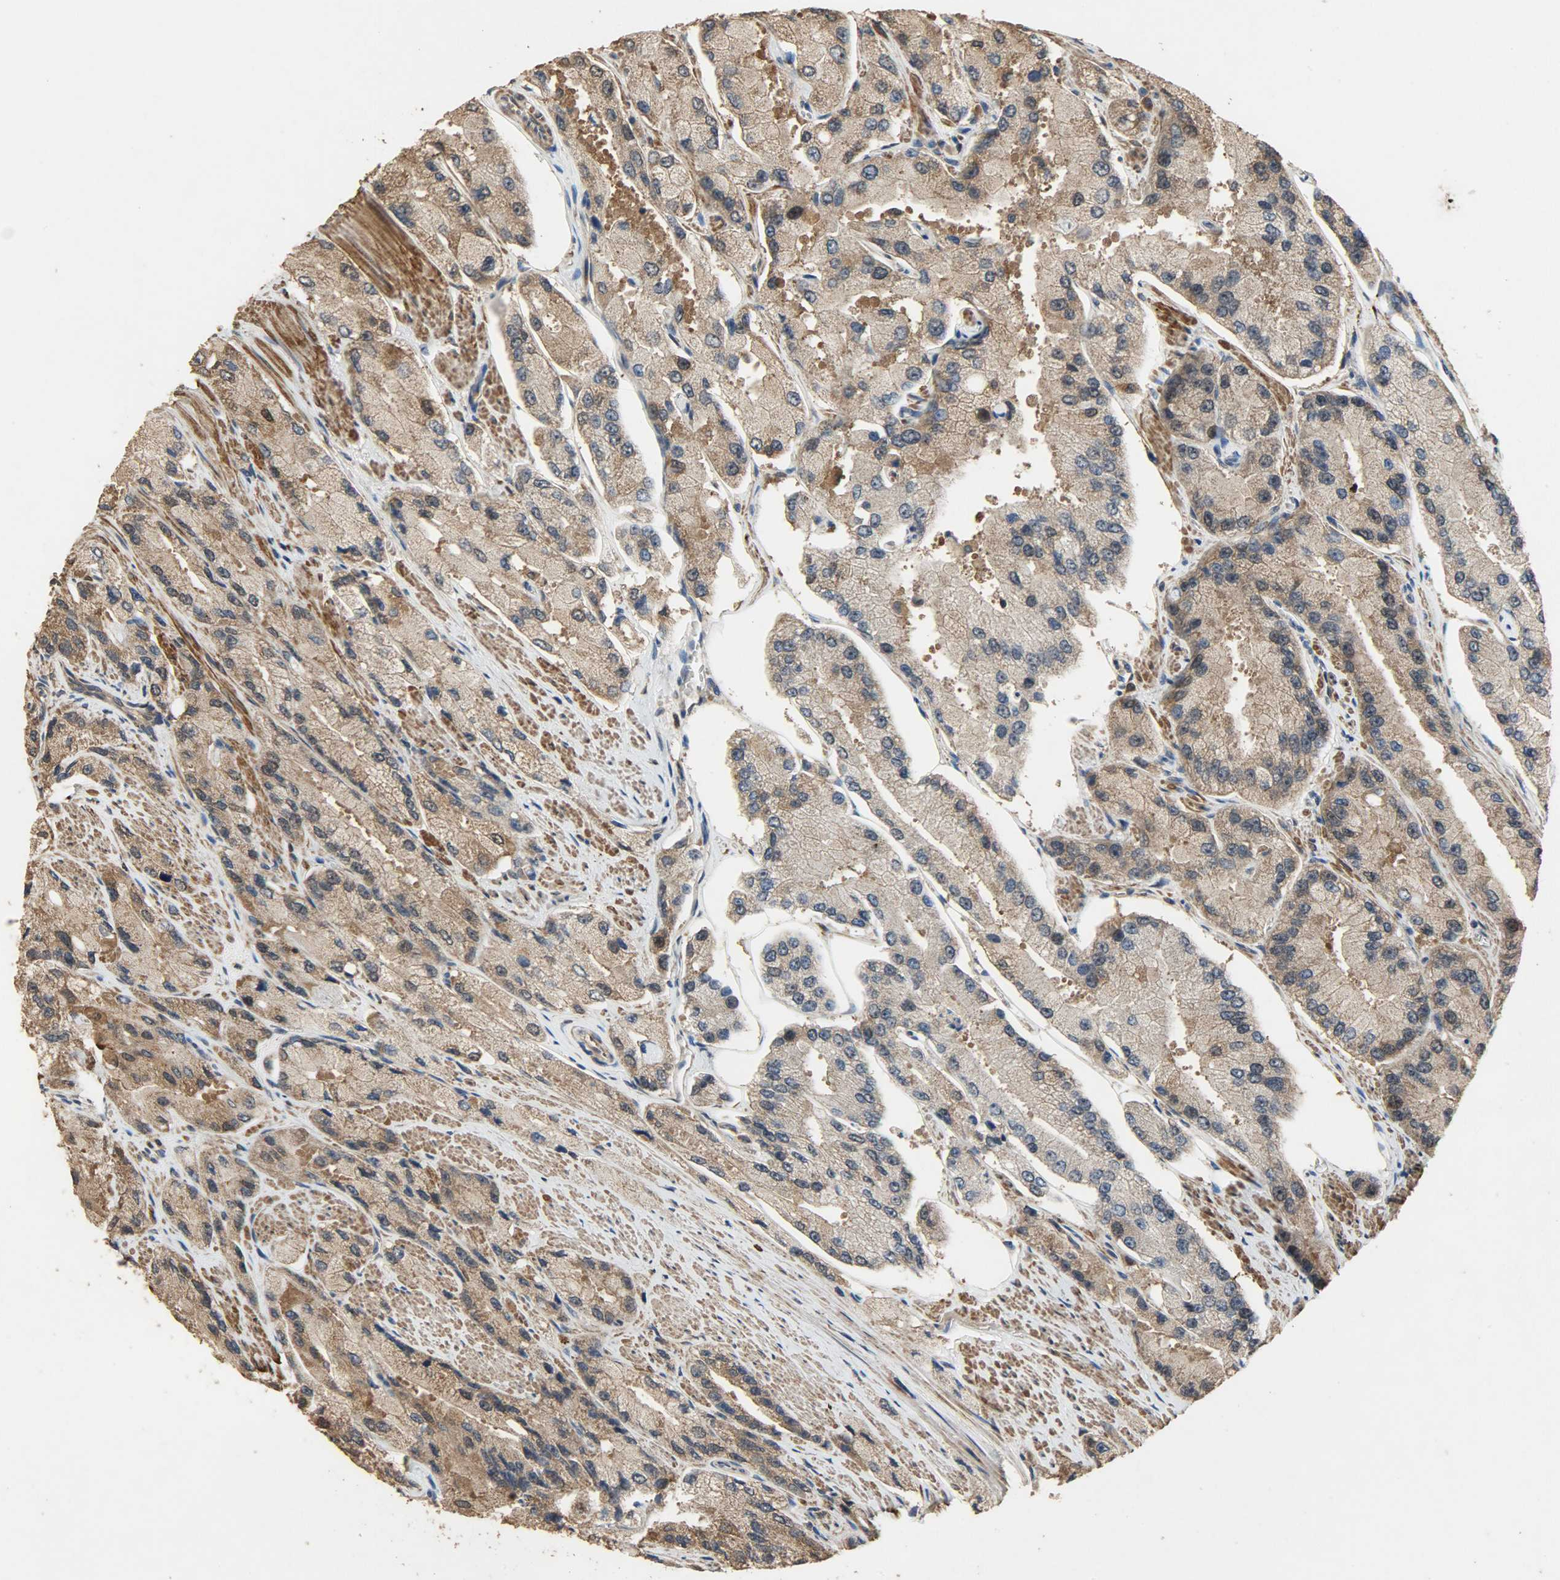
{"staining": {"intensity": "moderate", "quantity": ">75%", "location": "cytoplasmic/membranous"}, "tissue": "prostate cancer", "cell_type": "Tumor cells", "image_type": "cancer", "snomed": [{"axis": "morphology", "description": "Adenocarcinoma, High grade"}, {"axis": "topography", "description": "Prostate"}], "caption": "Brown immunohistochemical staining in prostate cancer shows moderate cytoplasmic/membranous staining in about >75% of tumor cells.", "gene": "CDKN2C", "patient": {"sex": "male", "age": 58}}